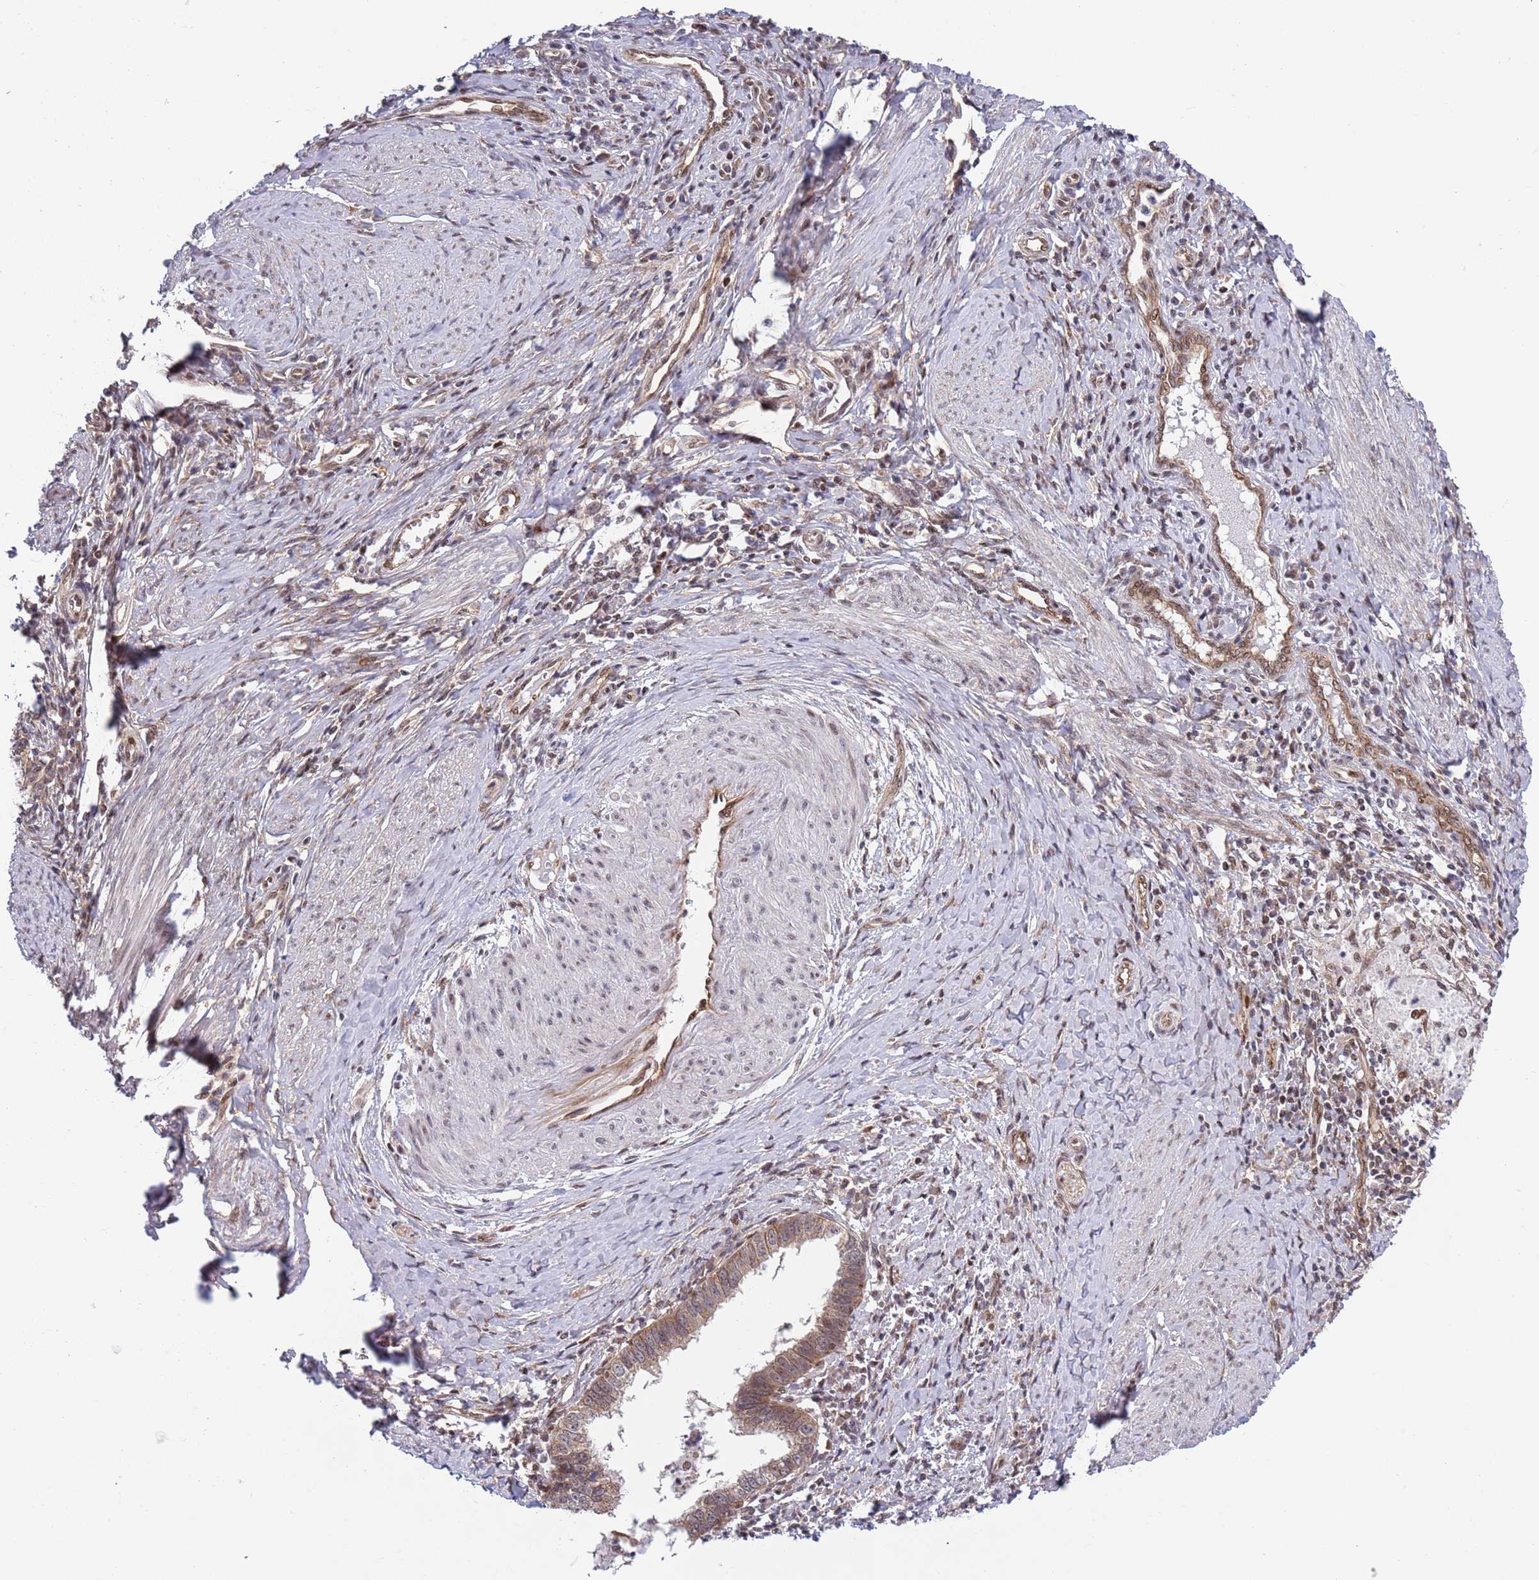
{"staining": {"intensity": "moderate", "quantity": ">75%", "location": "cytoplasmic/membranous"}, "tissue": "cervical cancer", "cell_type": "Tumor cells", "image_type": "cancer", "snomed": [{"axis": "morphology", "description": "Adenocarcinoma, NOS"}, {"axis": "topography", "description": "Cervix"}], "caption": "Cervical cancer tissue exhibits moderate cytoplasmic/membranous expression in approximately >75% of tumor cells, visualized by immunohistochemistry.", "gene": "TBX10", "patient": {"sex": "female", "age": 36}}